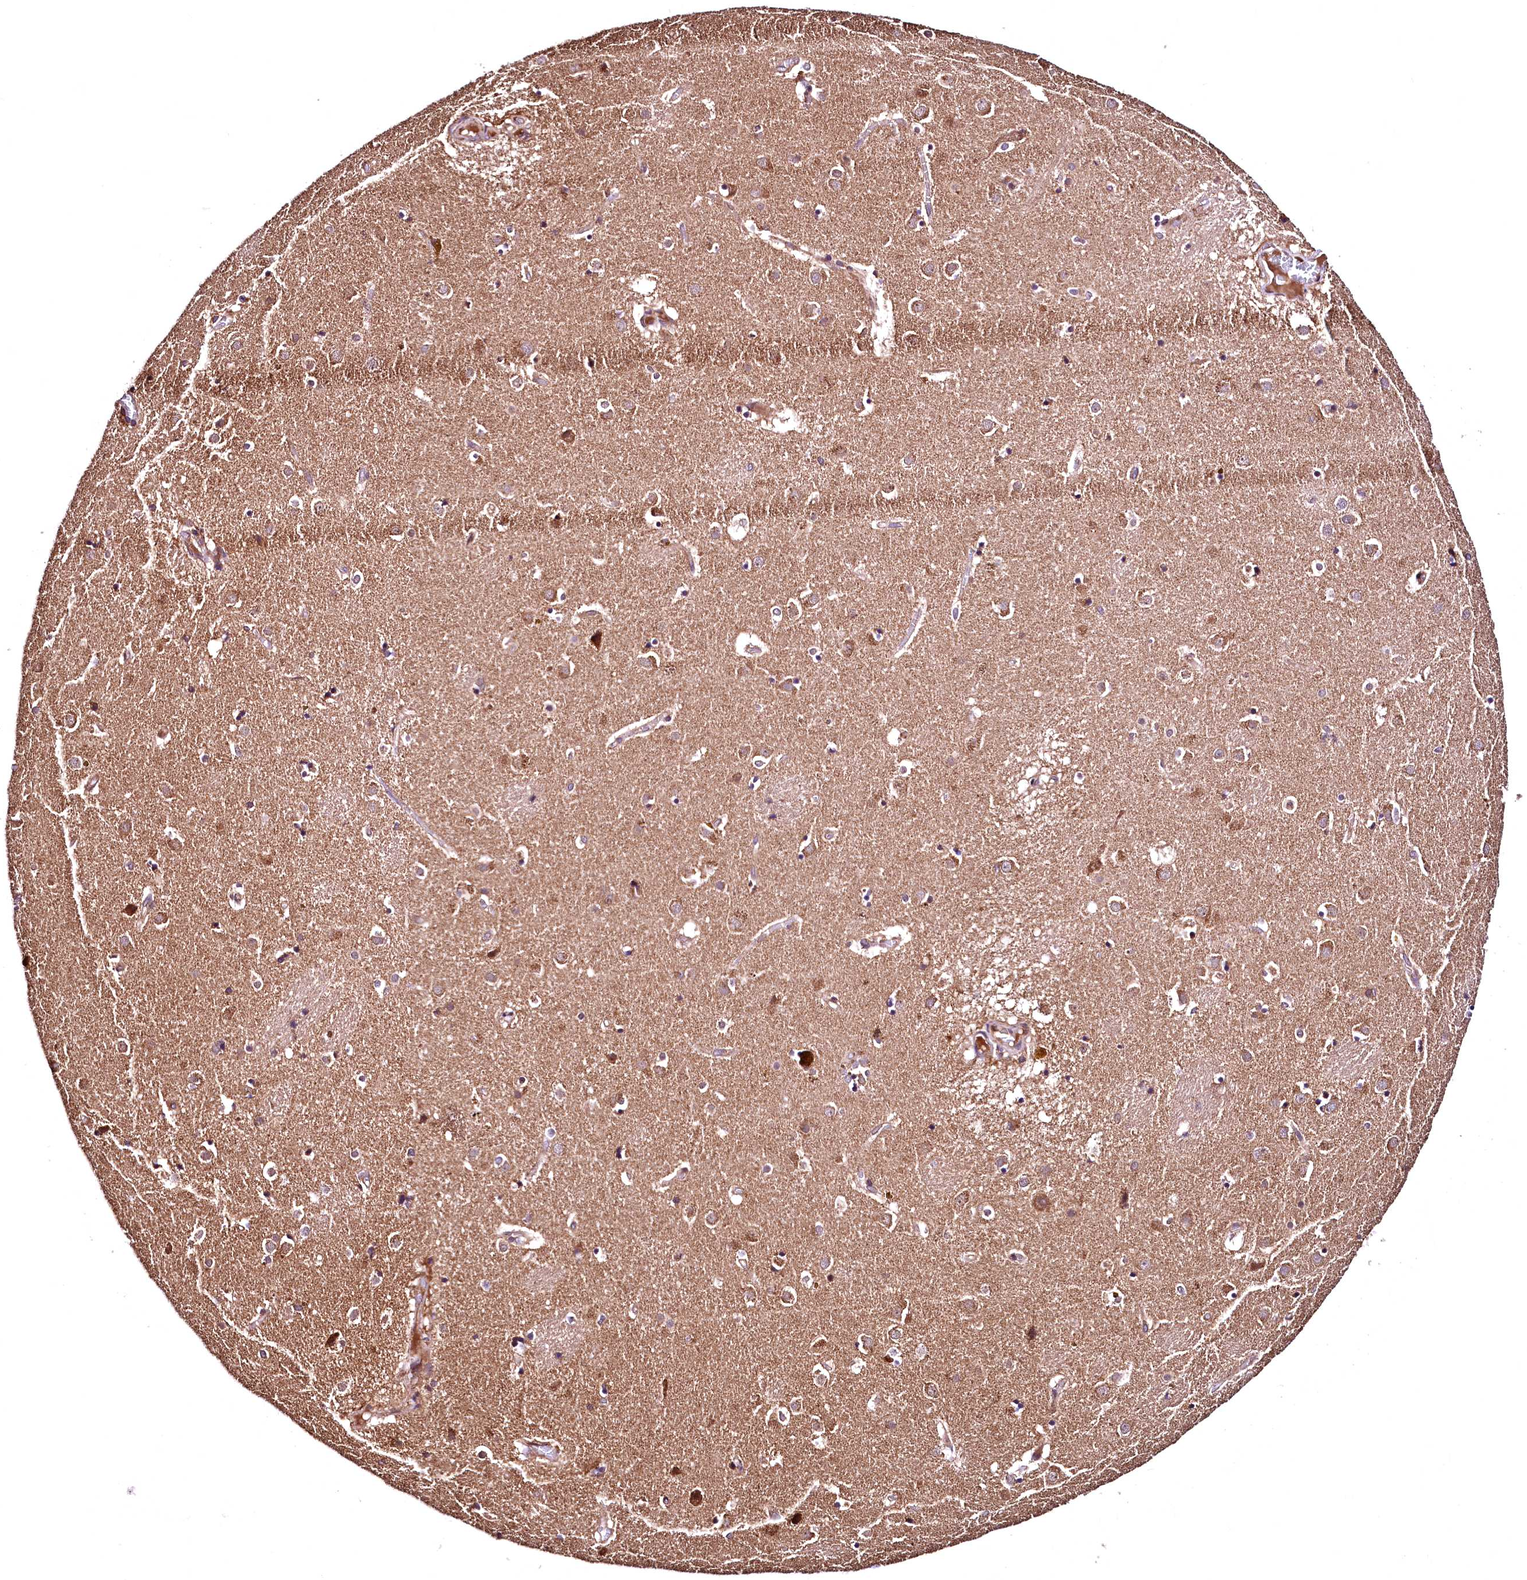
{"staining": {"intensity": "moderate", "quantity": "25%-75%", "location": "cytoplasmic/membranous"}, "tissue": "caudate", "cell_type": "Glial cells", "image_type": "normal", "snomed": [{"axis": "morphology", "description": "Normal tissue, NOS"}, {"axis": "topography", "description": "Lateral ventricle wall"}], "caption": "Immunohistochemical staining of unremarkable human caudate reveals 25%-75% levels of moderate cytoplasmic/membranous protein expression in about 25%-75% of glial cells.", "gene": "LRSAM1", "patient": {"sex": "male", "age": 70}}